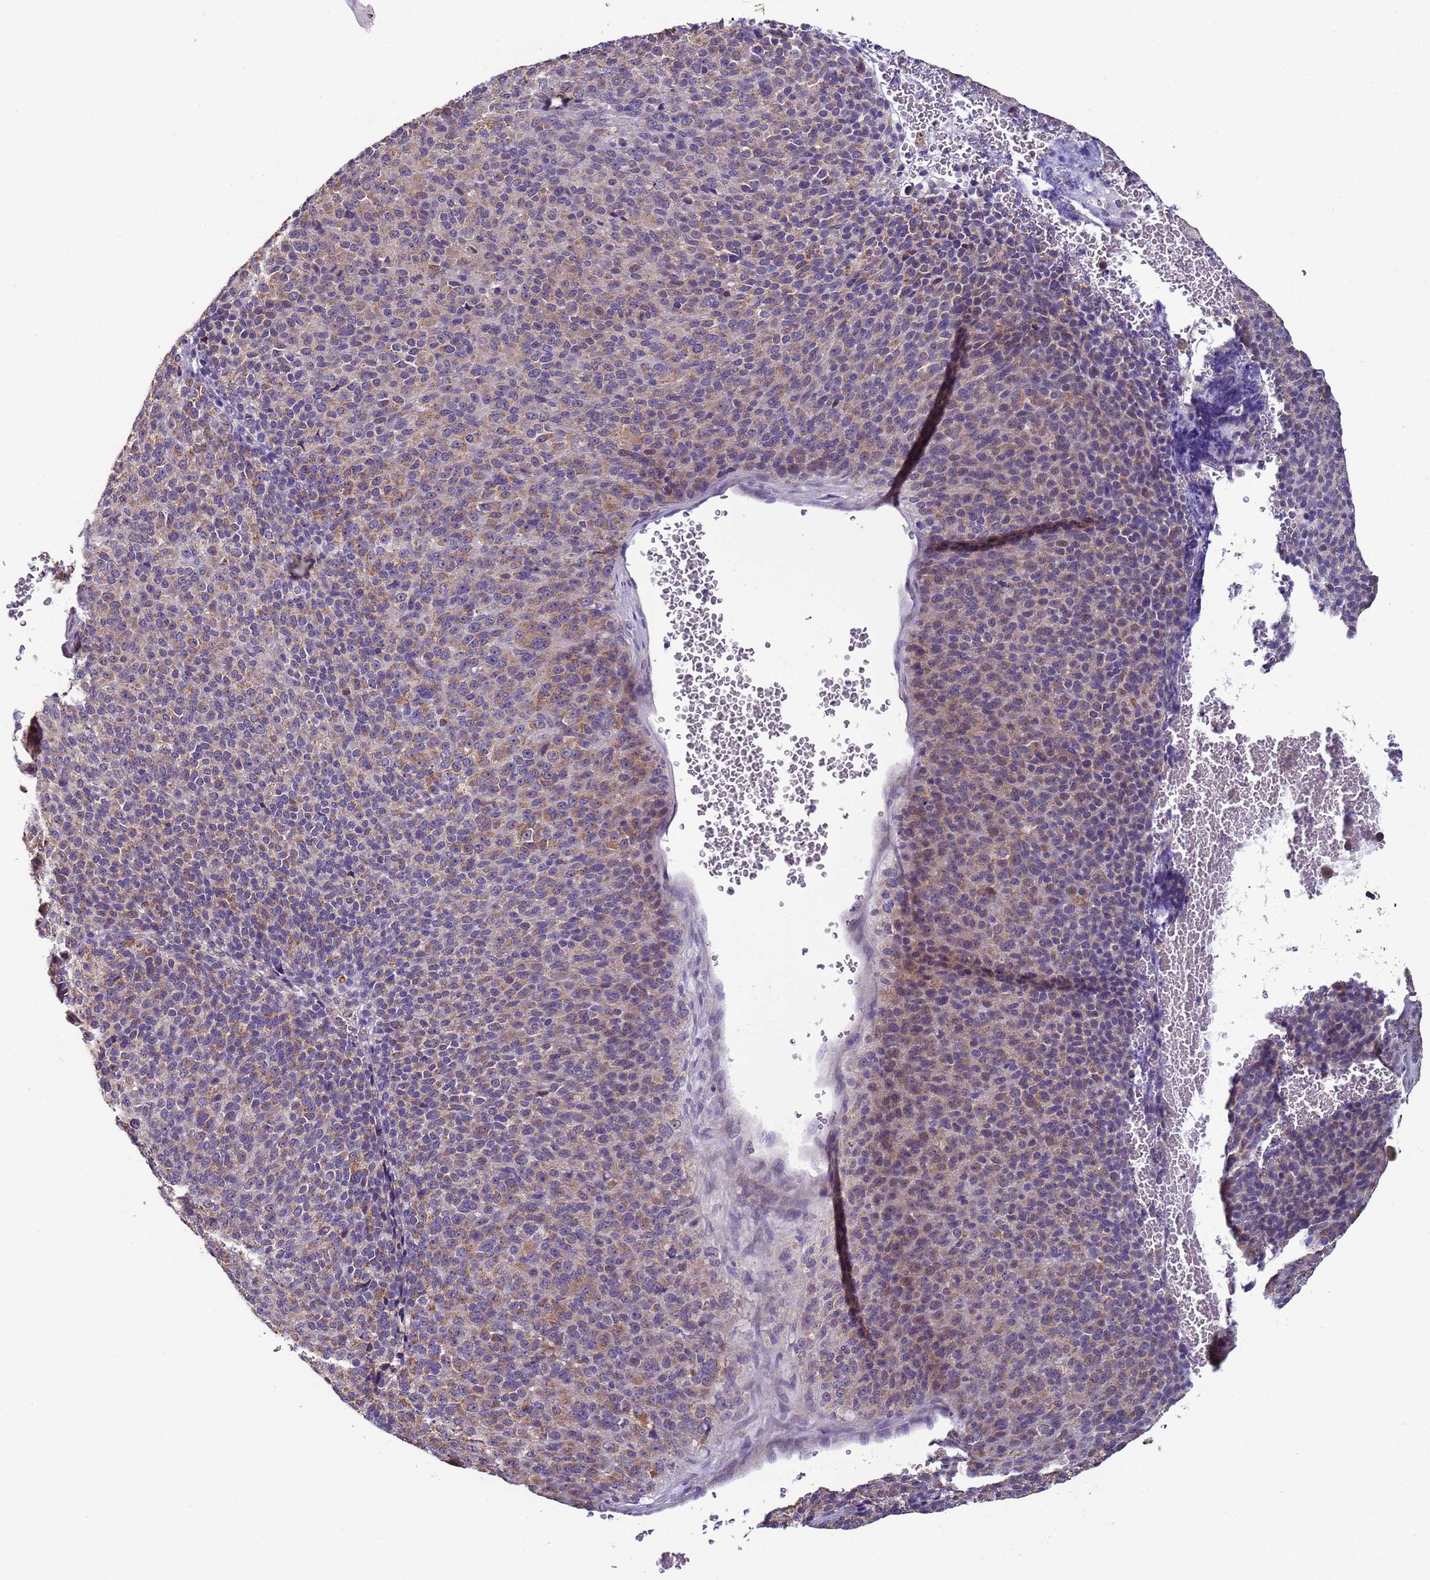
{"staining": {"intensity": "weak", "quantity": ">75%", "location": "cytoplasmic/membranous,nuclear"}, "tissue": "melanoma", "cell_type": "Tumor cells", "image_type": "cancer", "snomed": [{"axis": "morphology", "description": "Malignant melanoma, Metastatic site"}, {"axis": "topography", "description": "Brain"}], "caption": "Malignant melanoma (metastatic site) stained with immunohistochemistry (IHC) reveals weak cytoplasmic/membranous and nuclear expression in about >75% of tumor cells. (Stains: DAB (3,3'-diaminobenzidine) in brown, nuclei in blue, Microscopy: brightfield microscopy at high magnification).", "gene": "CLHC1", "patient": {"sex": "female", "age": 56}}